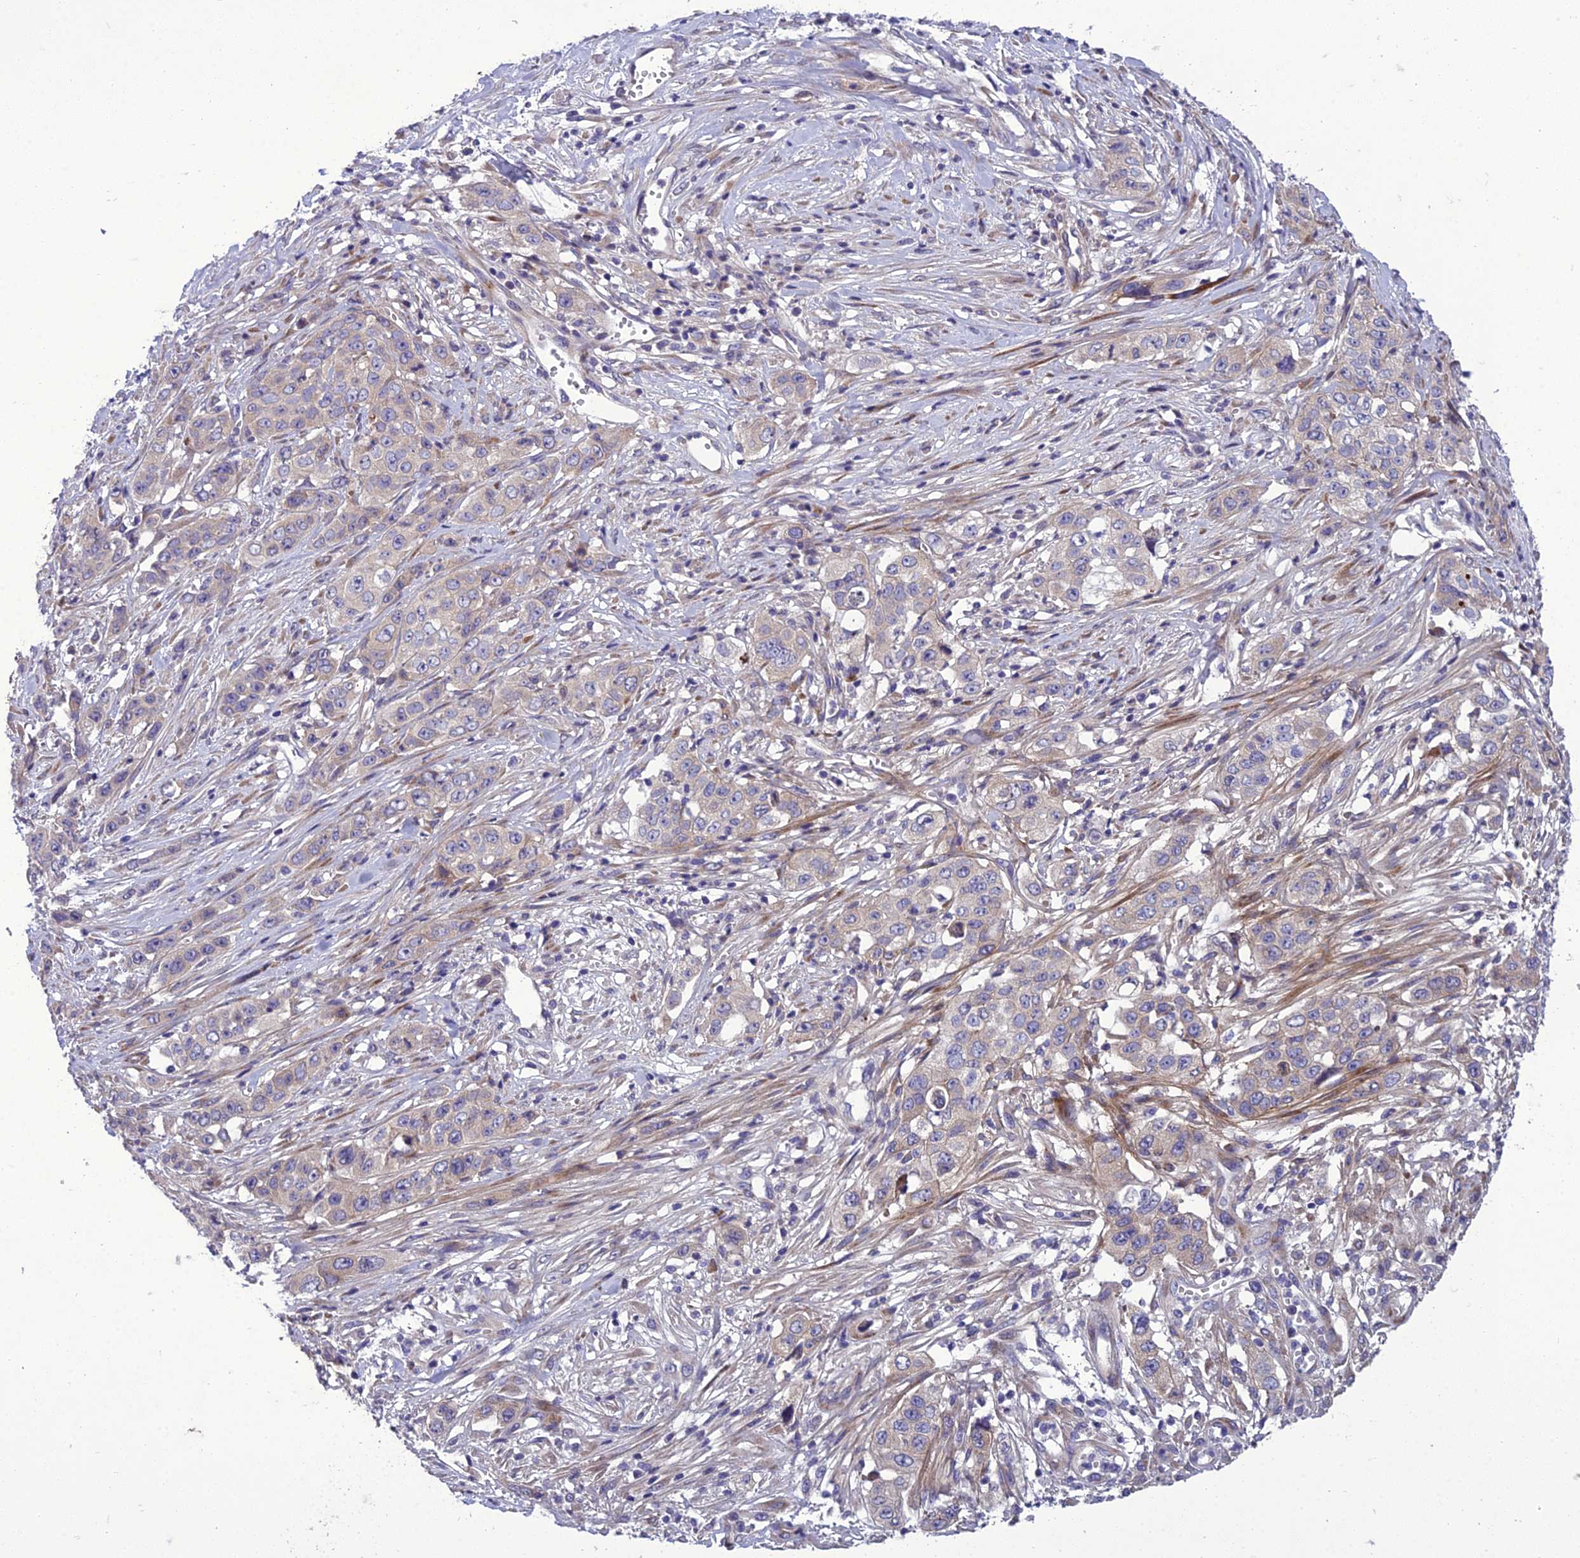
{"staining": {"intensity": "negative", "quantity": "none", "location": "none"}, "tissue": "stomach cancer", "cell_type": "Tumor cells", "image_type": "cancer", "snomed": [{"axis": "morphology", "description": "Adenocarcinoma, NOS"}, {"axis": "topography", "description": "Stomach, upper"}], "caption": "Micrograph shows no protein positivity in tumor cells of stomach adenocarcinoma tissue.", "gene": "ADIPOR2", "patient": {"sex": "male", "age": 62}}